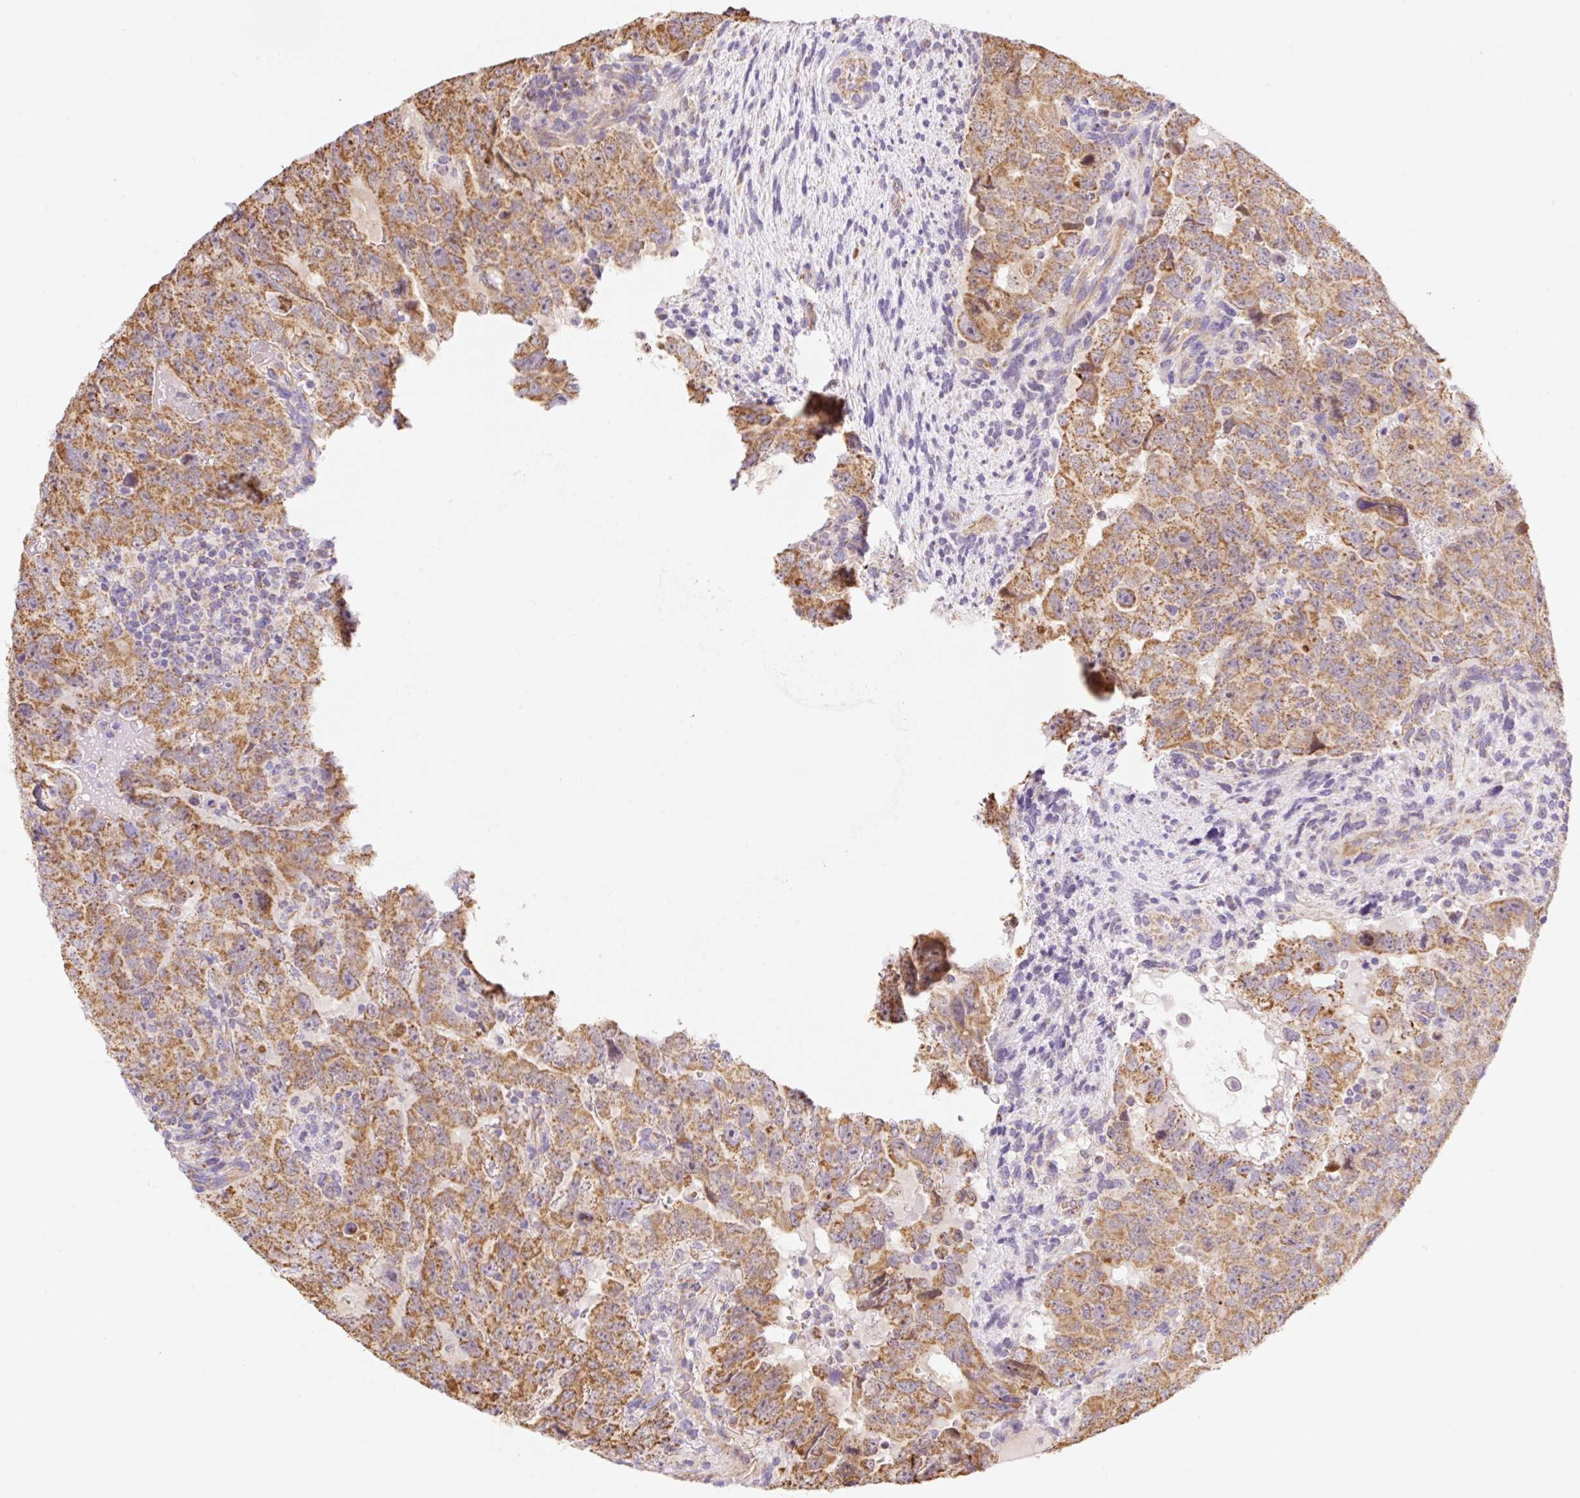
{"staining": {"intensity": "moderate", "quantity": ">75%", "location": "cytoplasmic/membranous"}, "tissue": "testis cancer", "cell_type": "Tumor cells", "image_type": "cancer", "snomed": [{"axis": "morphology", "description": "Carcinoma, Embryonal, NOS"}, {"axis": "topography", "description": "Testis"}], "caption": "Tumor cells reveal medium levels of moderate cytoplasmic/membranous positivity in about >75% of cells in human embryonal carcinoma (testis).", "gene": "ESAM", "patient": {"sex": "male", "age": 24}}